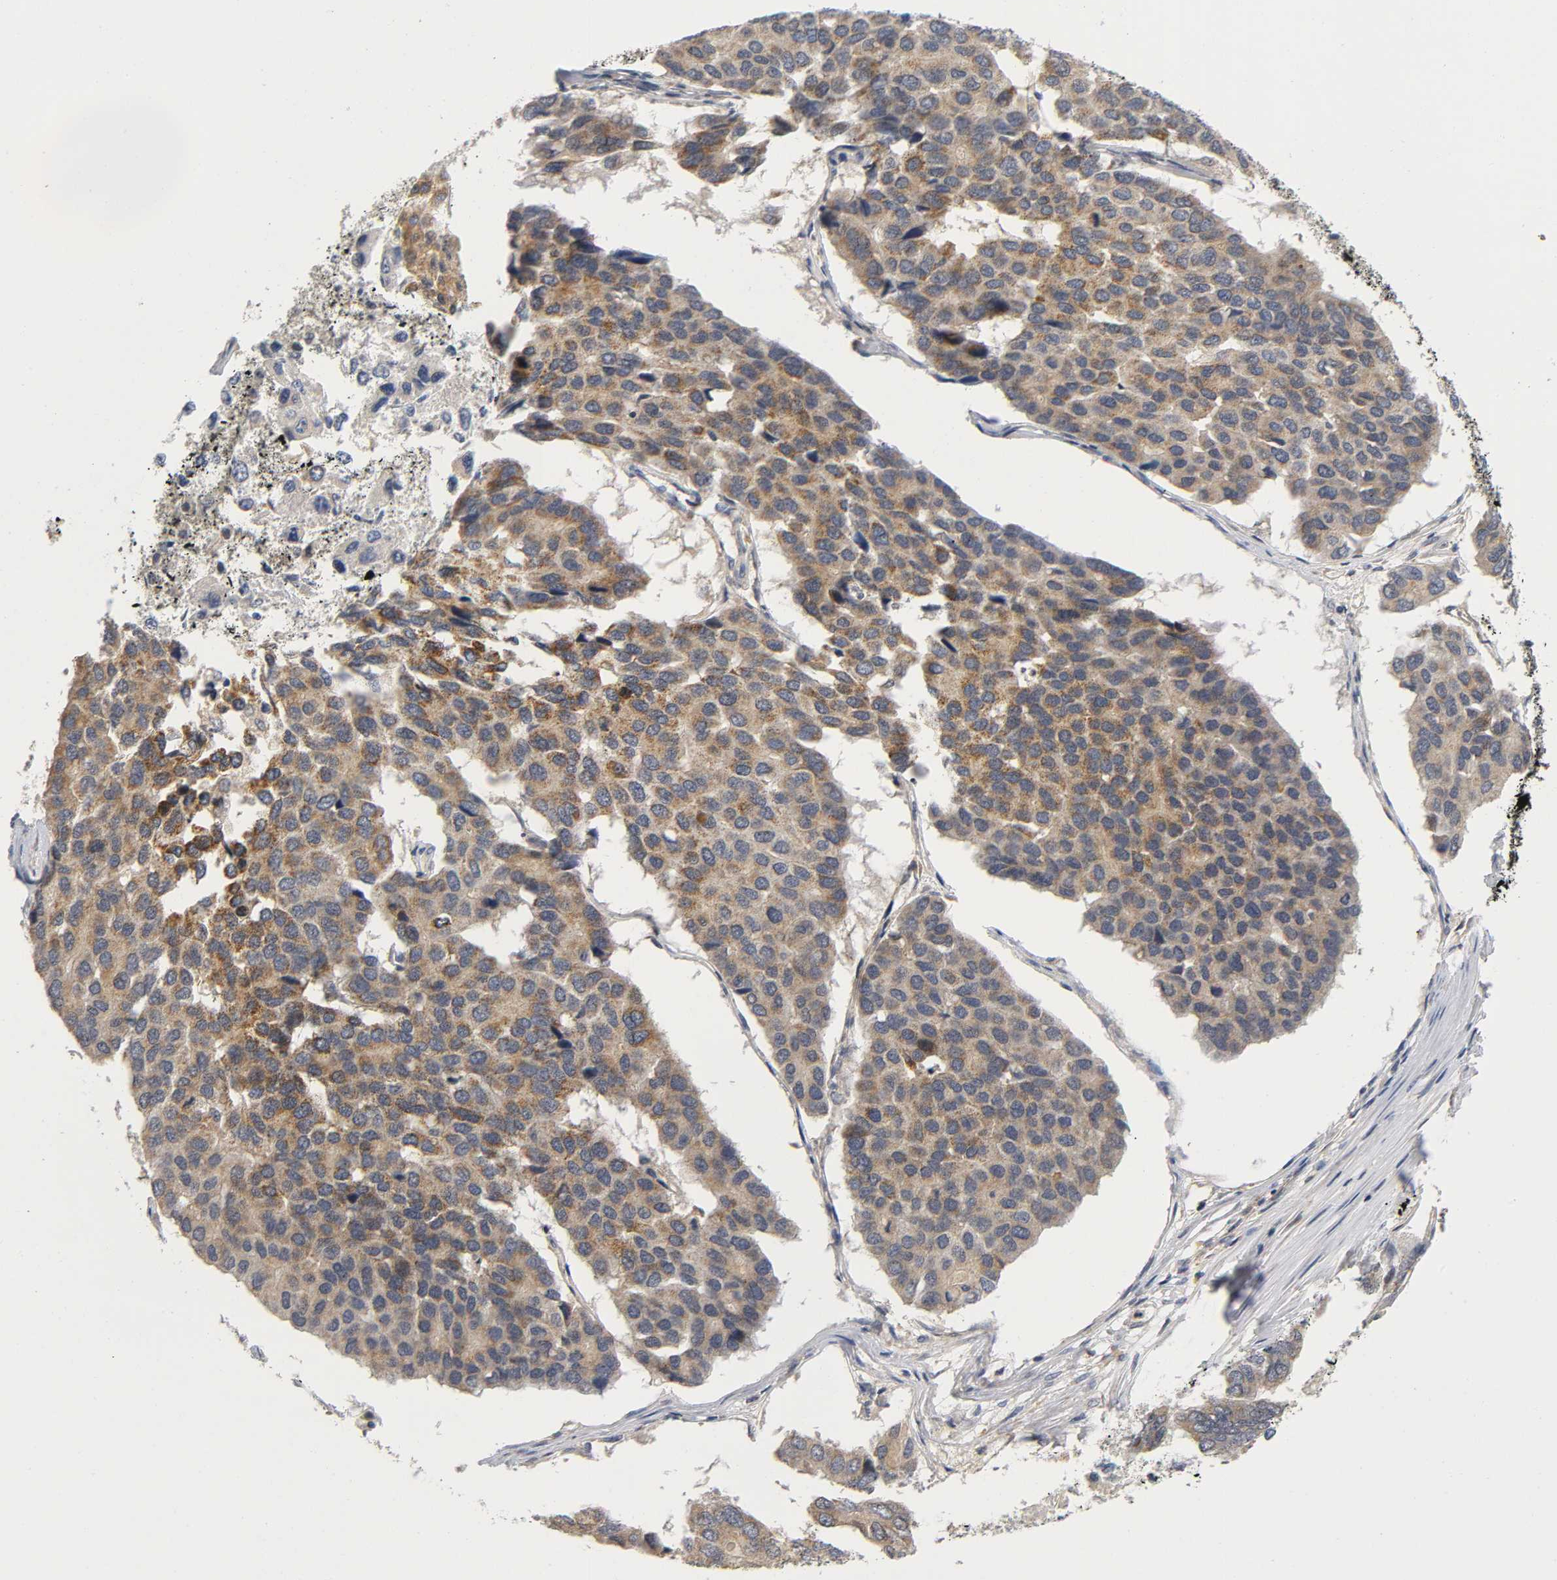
{"staining": {"intensity": "weak", "quantity": ">75%", "location": "cytoplasmic/membranous"}, "tissue": "pancreatic cancer", "cell_type": "Tumor cells", "image_type": "cancer", "snomed": [{"axis": "morphology", "description": "Adenocarcinoma, NOS"}, {"axis": "topography", "description": "Pancreas"}], "caption": "About >75% of tumor cells in pancreatic adenocarcinoma demonstrate weak cytoplasmic/membranous protein positivity as visualized by brown immunohistochemical staining.", "gene": "NRP1", "patient": {"sex": "male", "age": 50}}